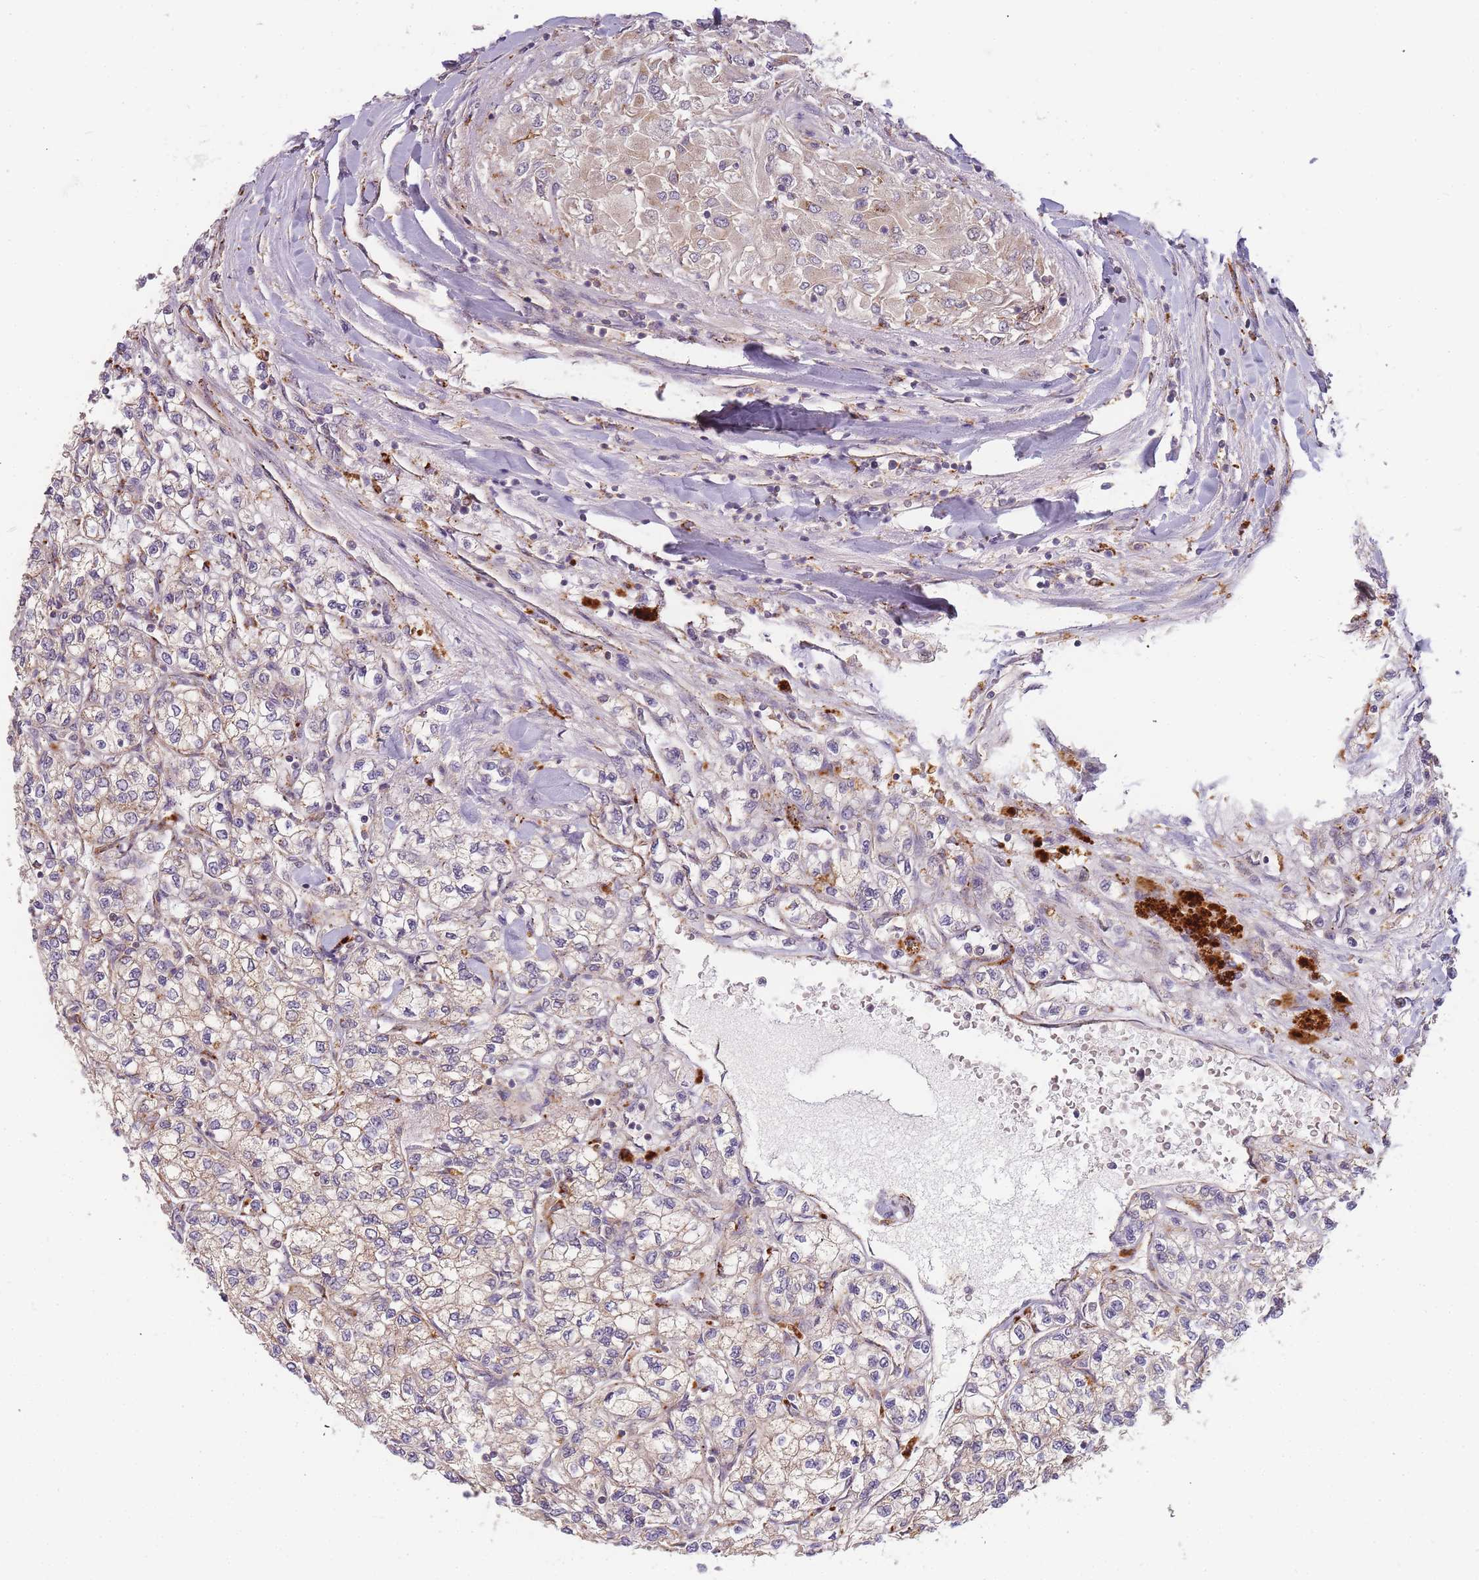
{"staining": {"intensity": "weak", "quantity": "<25%", "location": "cytoplasmic/membranous"}, "tissue": "renal cancer", "cell_type": "Tumor cells", "image_type": "cancer", "snomed": [{"axis": "morphology", "description": "Adenocarcinoma, NOS"}, {"axis": "topography", "description": "Kidney"}], "caption": "This is an immunohistochemistry micrograph of human renal cancer (adenocarcinoma). There is no expression in tumor cells.", "gene": "ATG5", "patient": {"sex": "male", "age": 80}}